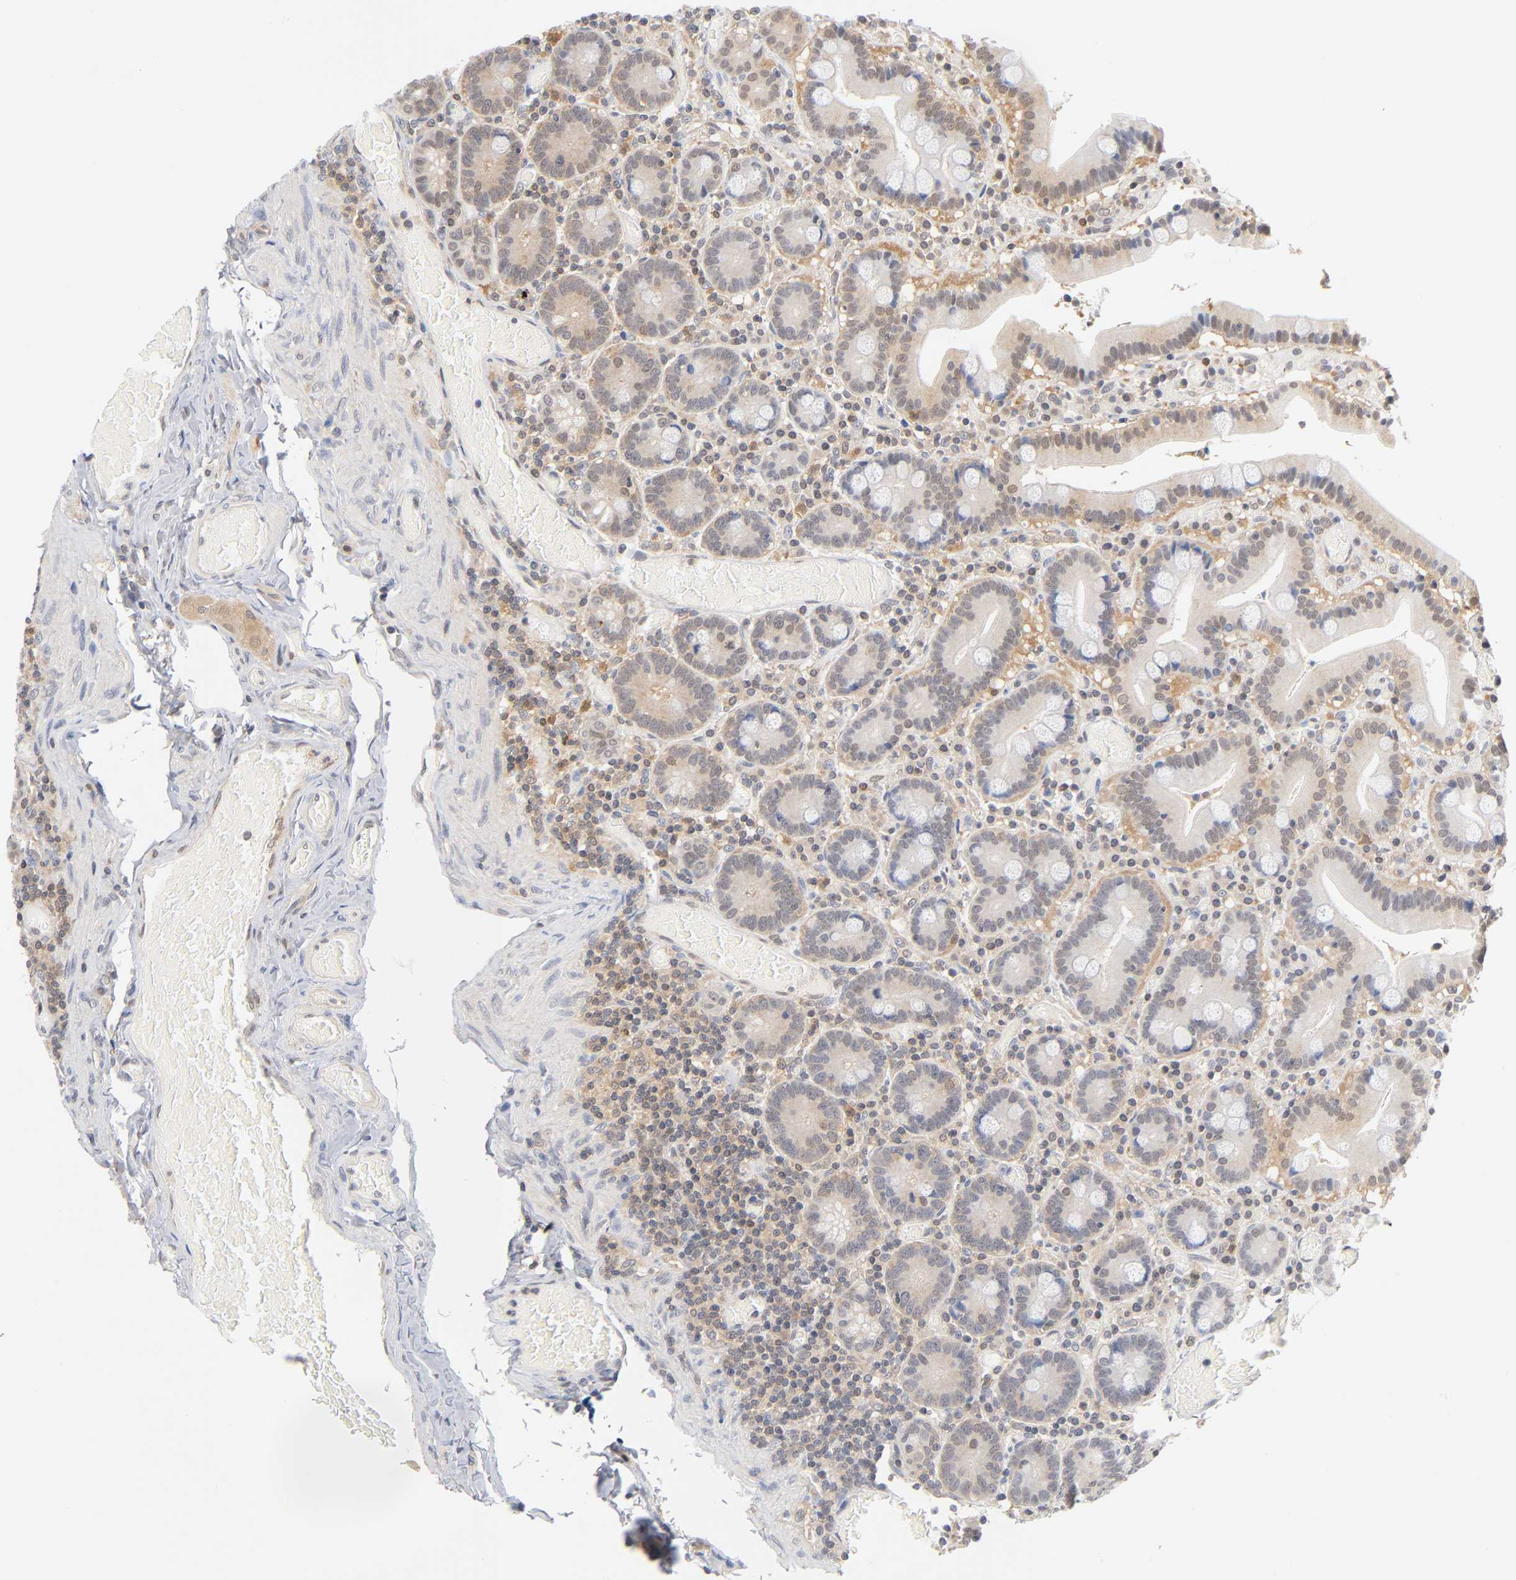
{"staining": {"intensity": "moderate", "quantity": ">75%", "location": "cytoplasmic/membranous"}, "tissue": "duodenum", "cell_type": "Glandular cells", "image_type": "normal", "snomed": [{"axis": "morphology", "description": "Normal tissue, NOS"}, {"axis": "topography", "description": "Duodenum"}], "caption": "Immunohistochemical staining of unremarkable duodenum exhibits moderate cytoplasmic/membranous protein staining in about >75% of glandular cells.", "gene": "DFFB", "patient": {"sex": "female", "age": 53}}